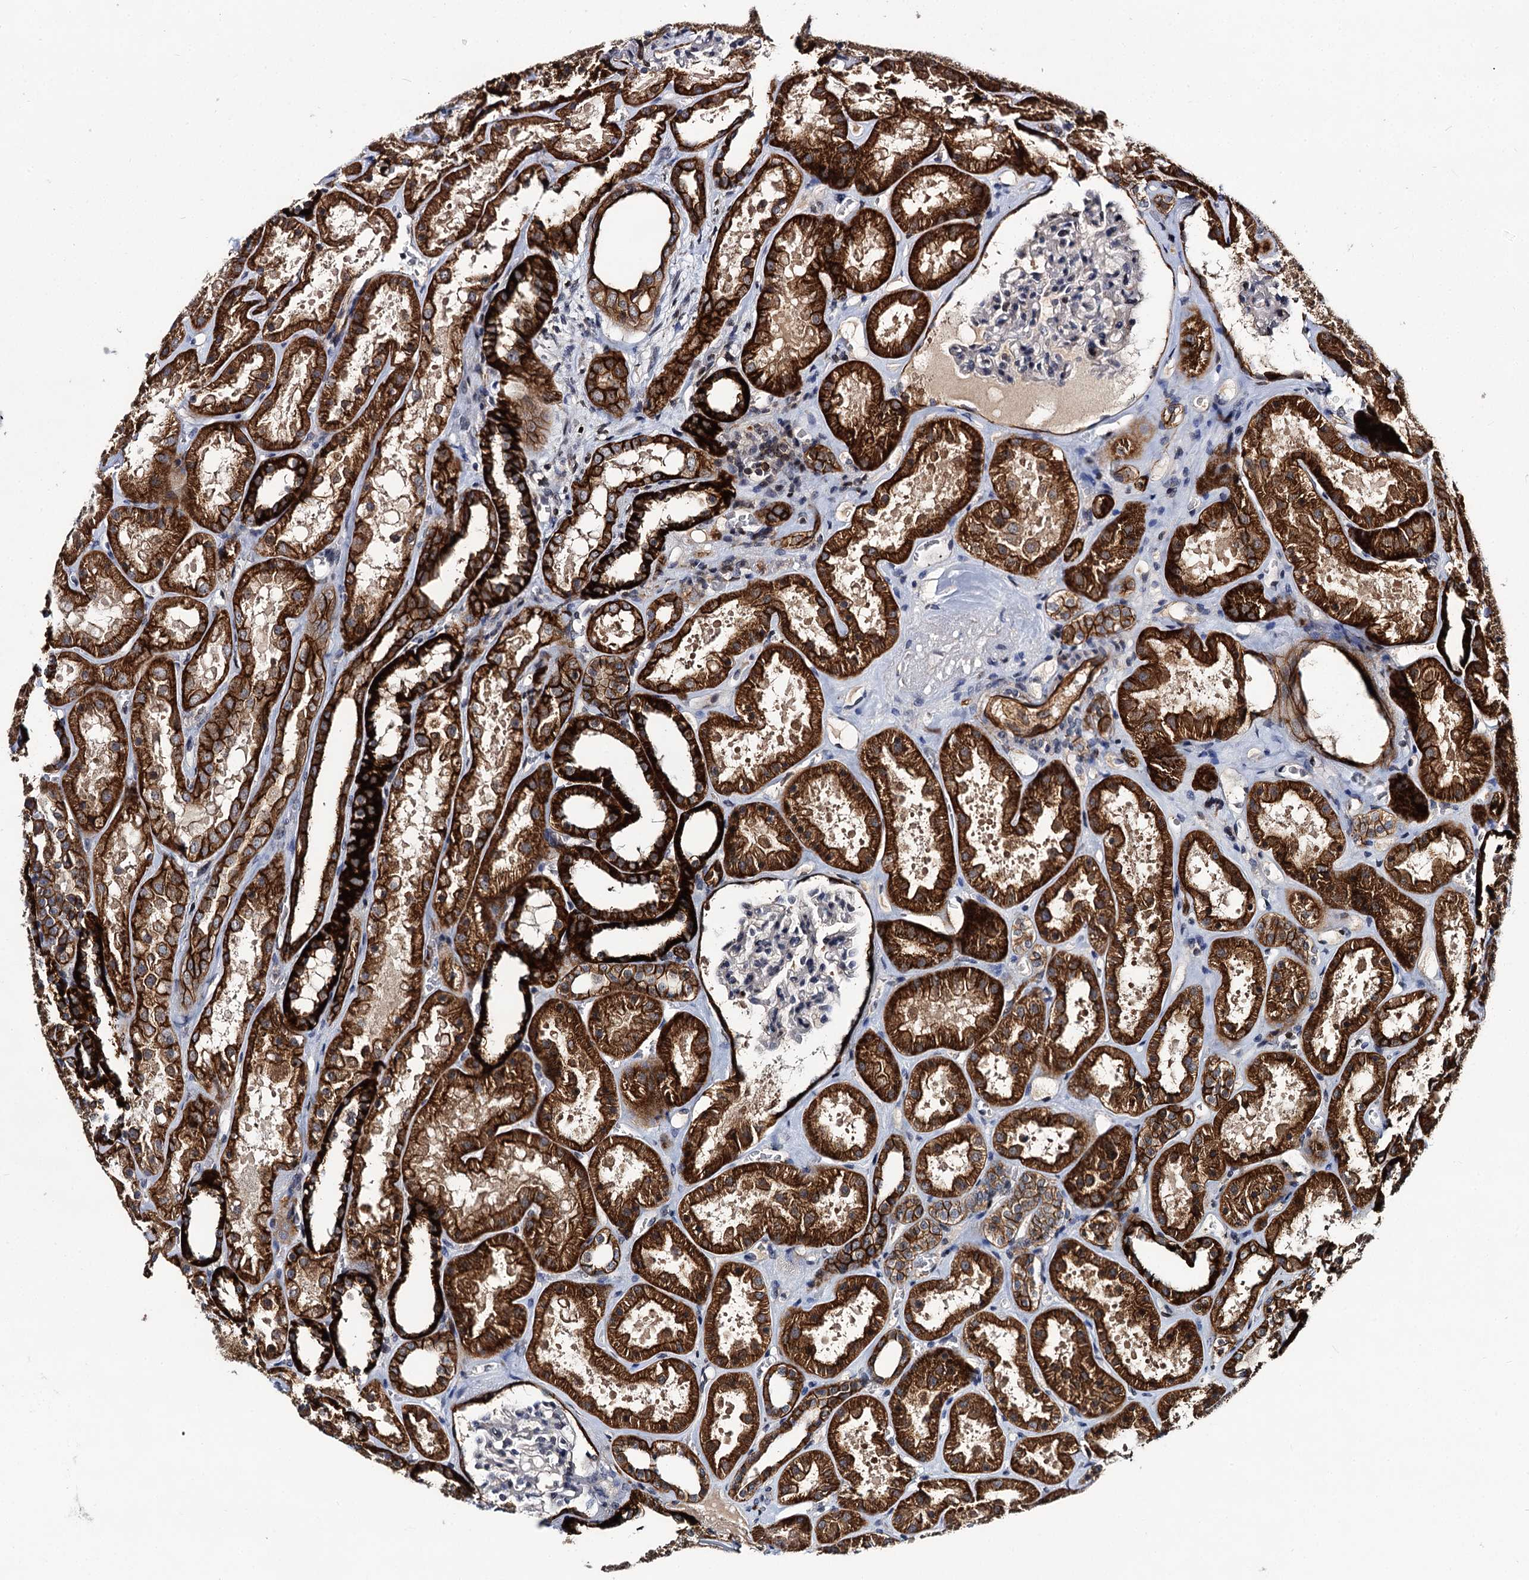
{"staining": {"intensity": "strong", "quantity": "<25%", "location": "cytoplasmic/membranous"}, "tissue": "kidney", "cell_type": "Cells in glomeruli", "image_type": "normal", "snomed": [{"axis": "morphology", "description": "Normal tissue, NOS"}, {"axis": "topography", "description": "Kidney"}], "caption": "Immunohistochemical staining of unremarkable human kidney shows <25% levels of strong cytoplasmic/membranous protein expression in about <25% of cells in glomeruli. (Brightfield microscopy of DAB IHC at high magnification).", "gene": "ABLIM1", "patient": {"sex": "female", "age": 41}}